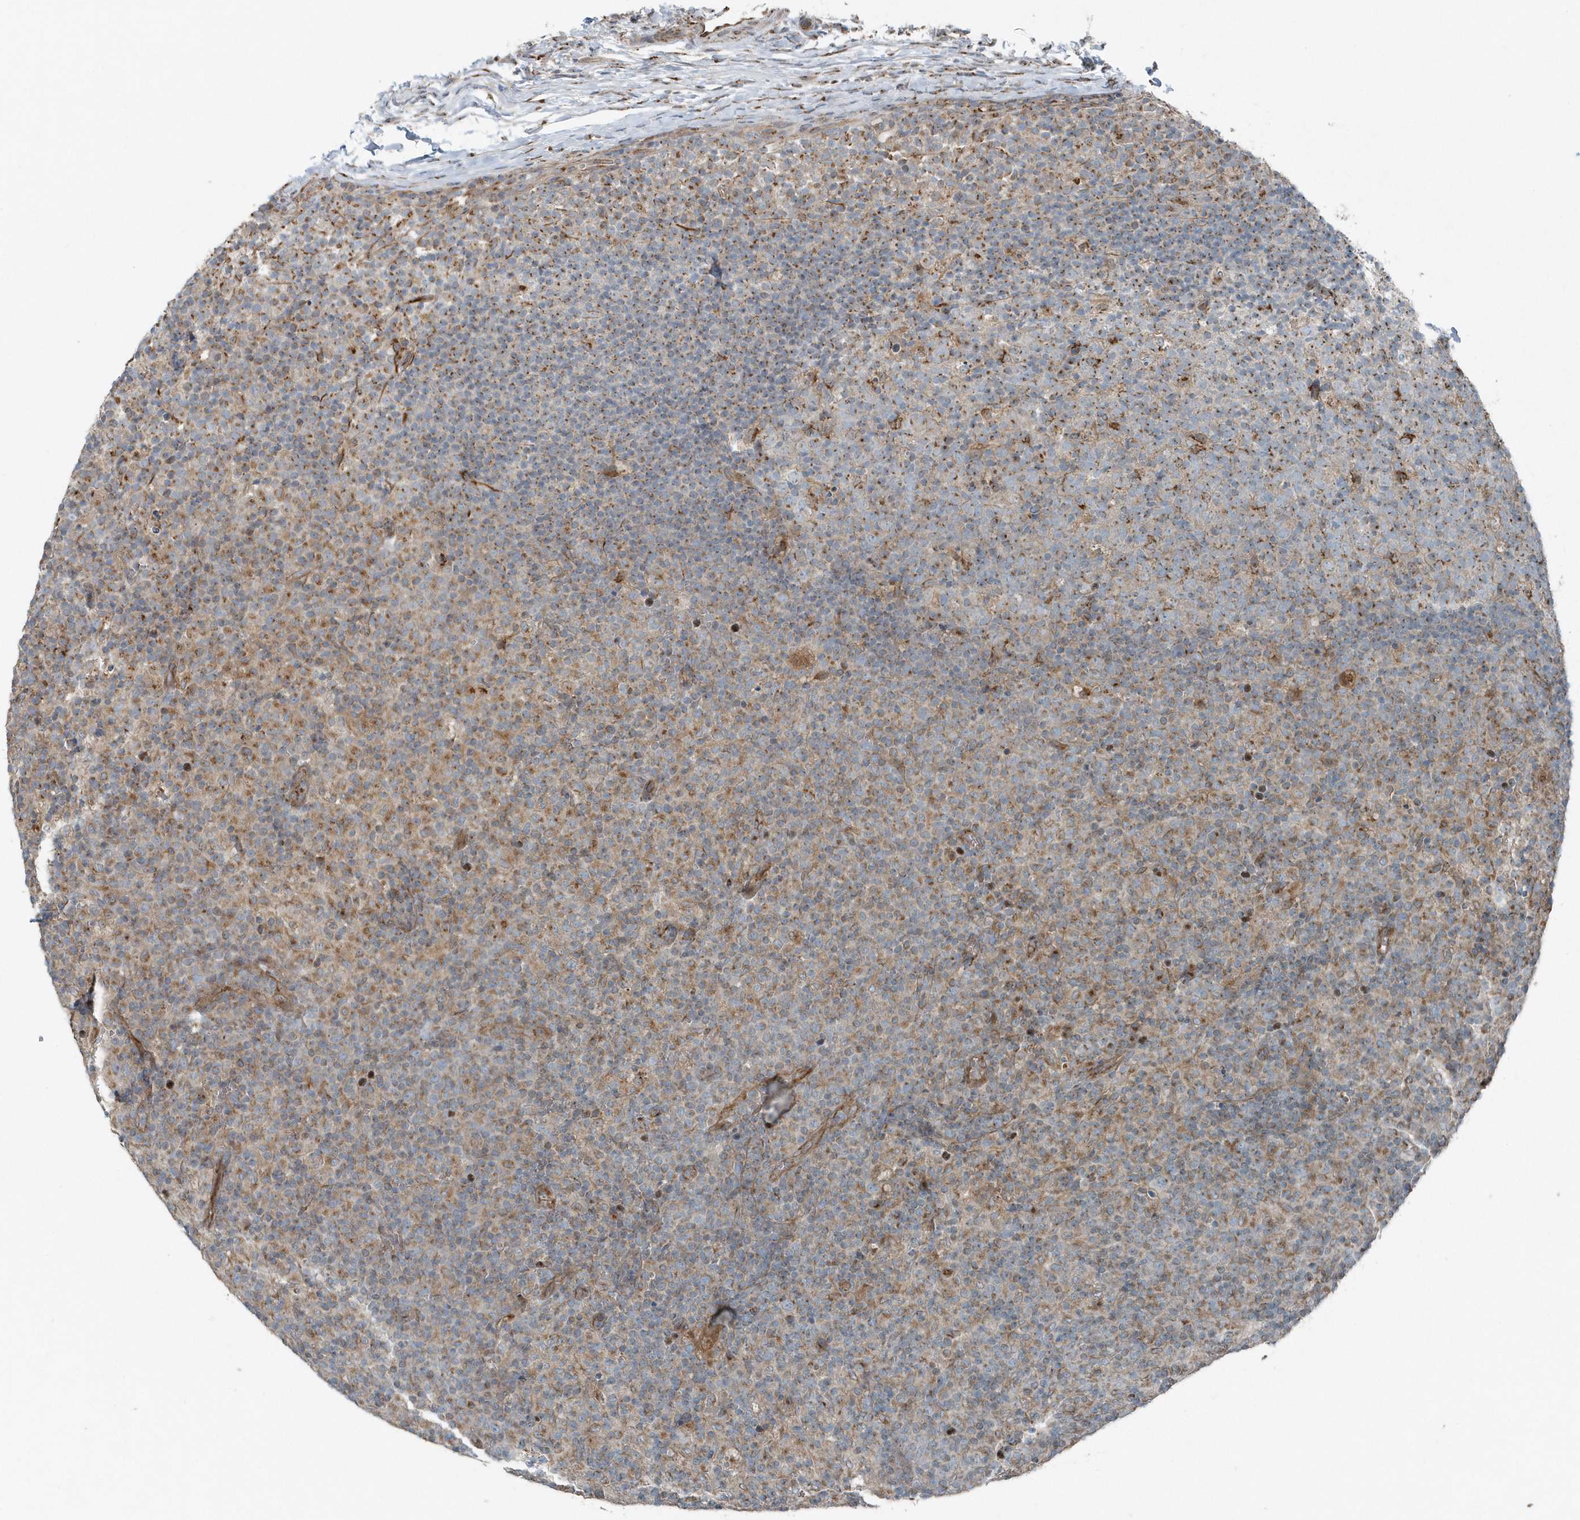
{"staining": {"intensity": "moderate", "quantity": "25%-75%", "location": "cytoplasmic/membranous"}, "tissue": "lymph node", "cell_type": "Germinal center cells", "image_type": "normal", "snomed": [{"axis": "morphology", "description": "Normal tissue, NOS"}, {"axis": "morphology", "description": "Inflammation, NOS"}, {"axis": "topography", "description": "Lymph node"}], "caption": "High-magnification brightfield microscopy of unremarkable lymph node stained with DAB (3,3'-diaminobenzidine) (brown) and counterstained with hematoxylin (blue). germinal center cells exhibit moderate cytoplasmic/membranous positivity is present in about25%-75% of cells. (DAB IHC, brown staining for protein, blue staining for nuclei).", "gene": "GCC2", "patient": {"sex": "male", "age": 55}}